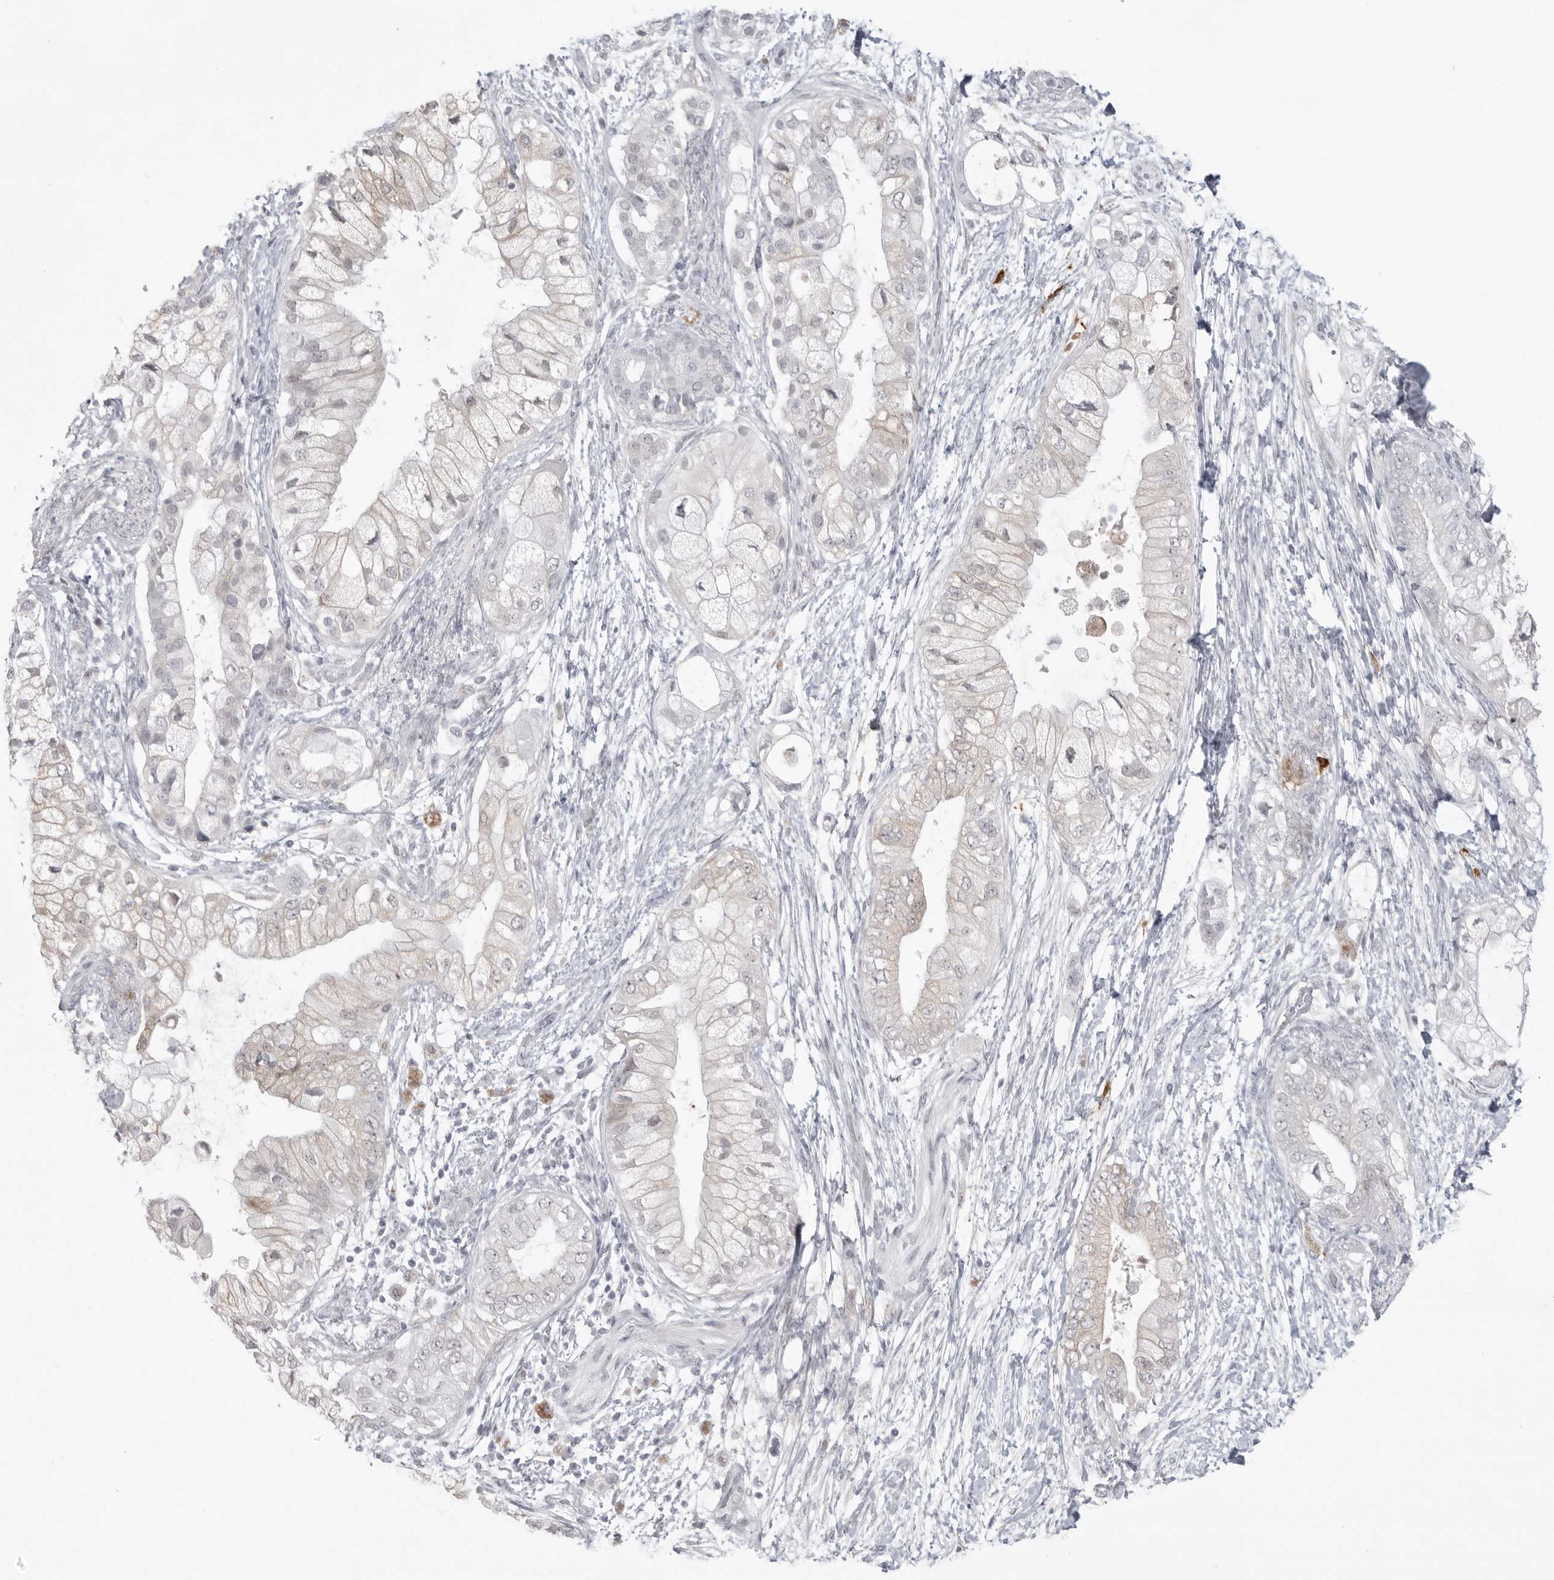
{"staining": {"intensity": "negative", "quantity": "none", "location": "none"}, "tissue": "pancreatic cancer", "cell_type": "Tumor cells", "image_type": "cancer", "snomed": [{"axis": "morphology", "description": "Adenocarcinoma, NOS"}, {"axis": "topography", "description": "Pancreas"}], "caption": "This is a histopathology image of immunohistochemistry staining of pancreatic cancer (adenocarcinoma), which shows no expression in tumor cells. The staining was performed using DAB (3,3'-diaminobenzidine) to visualize the protein expression in brown, while the nuclei were stained in blue with hematoxylin (Magnification: 20x).", "gene": "TCTN3", "patient": {"sex": "male", "age": 53}}